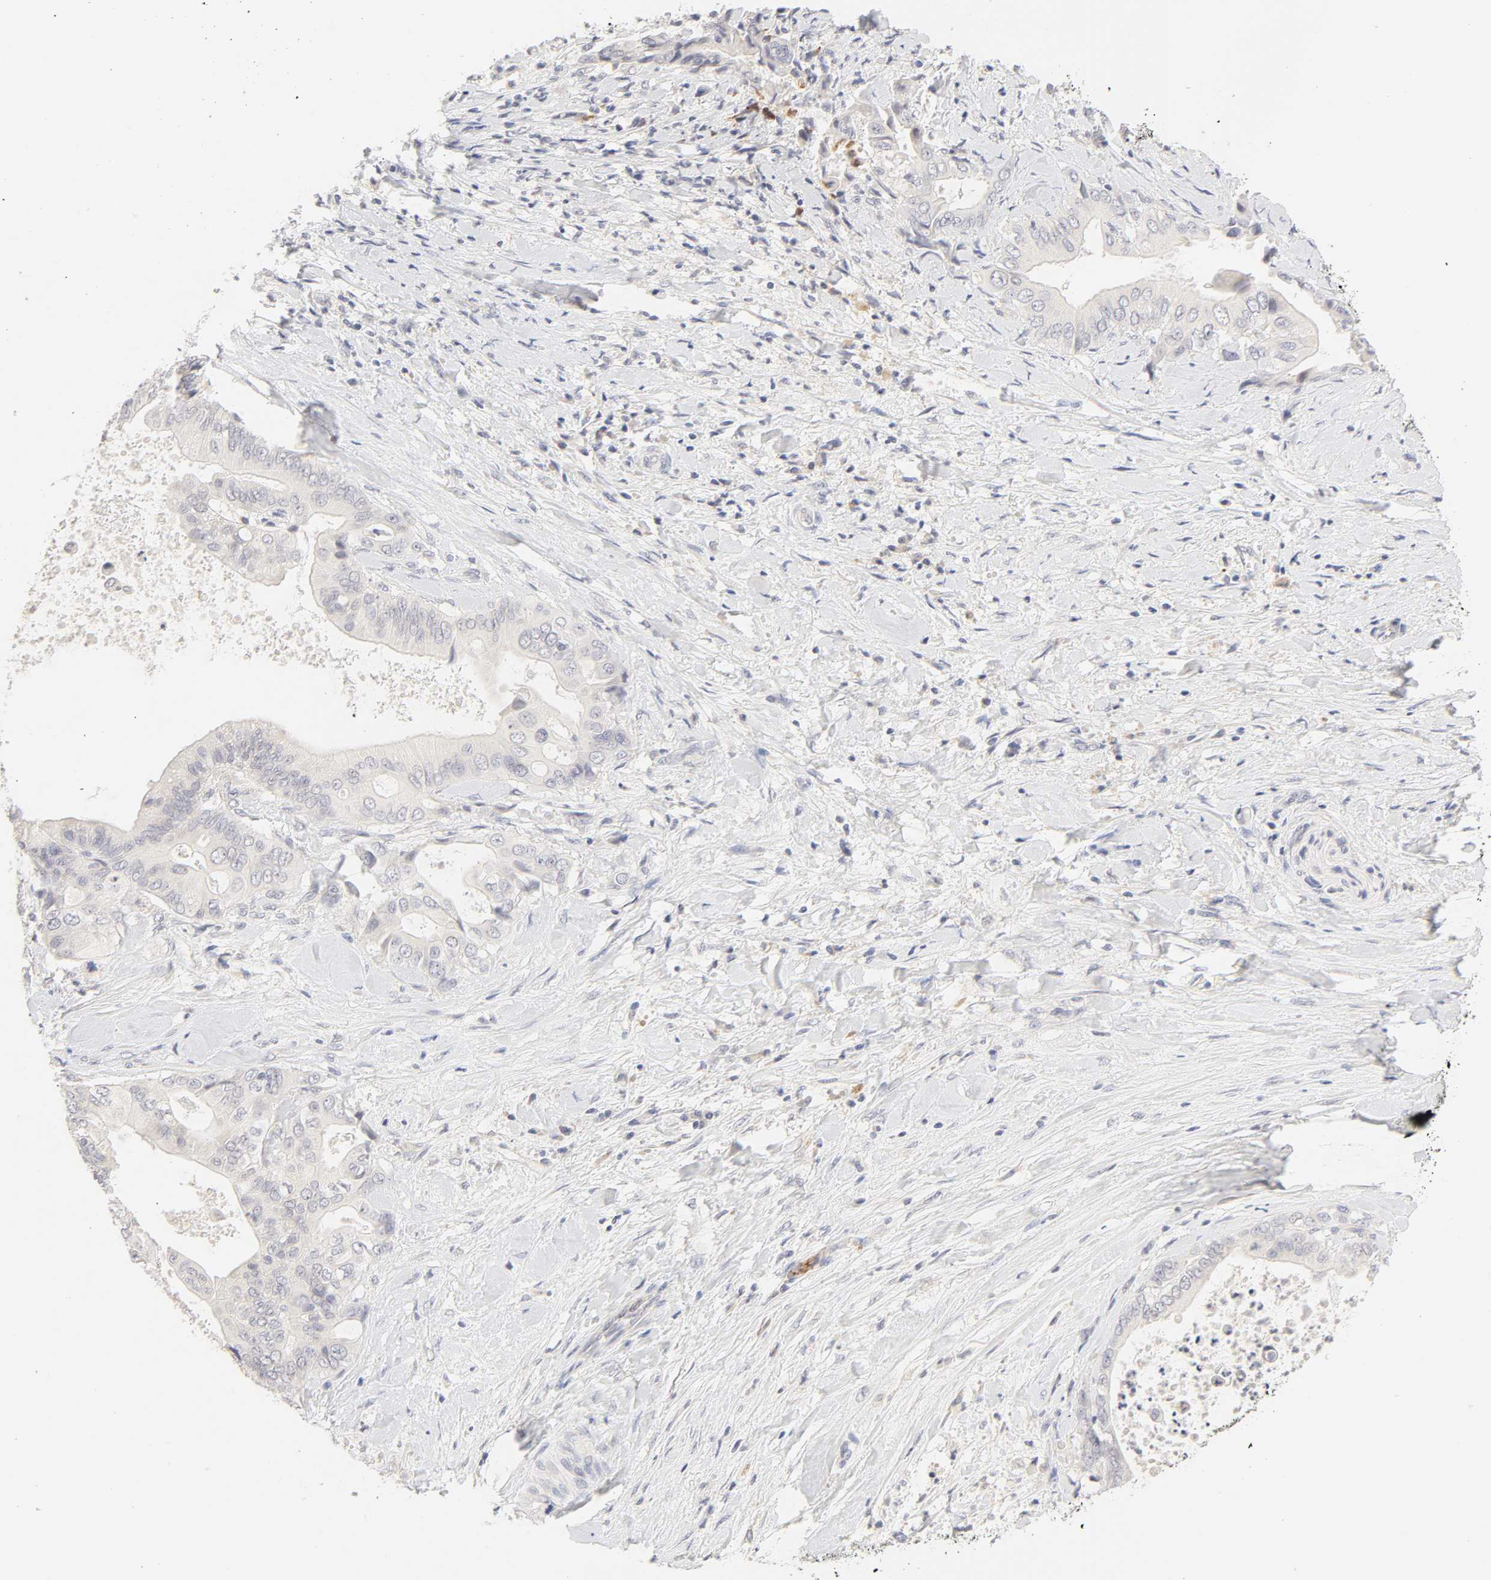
{"staining": {"intensity": "negative", "quantity": "none", "location": "none"}, "tissue": "liver cancer", "cell_type": "Tumor cells", "image_type": "cancer", "snomed": [{"axis": "morphology", "description": "Cholangiocarcinoma"}, {"axis": "topography", "description": "Liver"}], "caption": "This is an immunohistochemistry (IHC) micrograph of cholangiocarcinoma (liver). There is no expression in tumor cells.", "gene": "CYP4B1", "patient": {"sex": "male", "age": 58}}